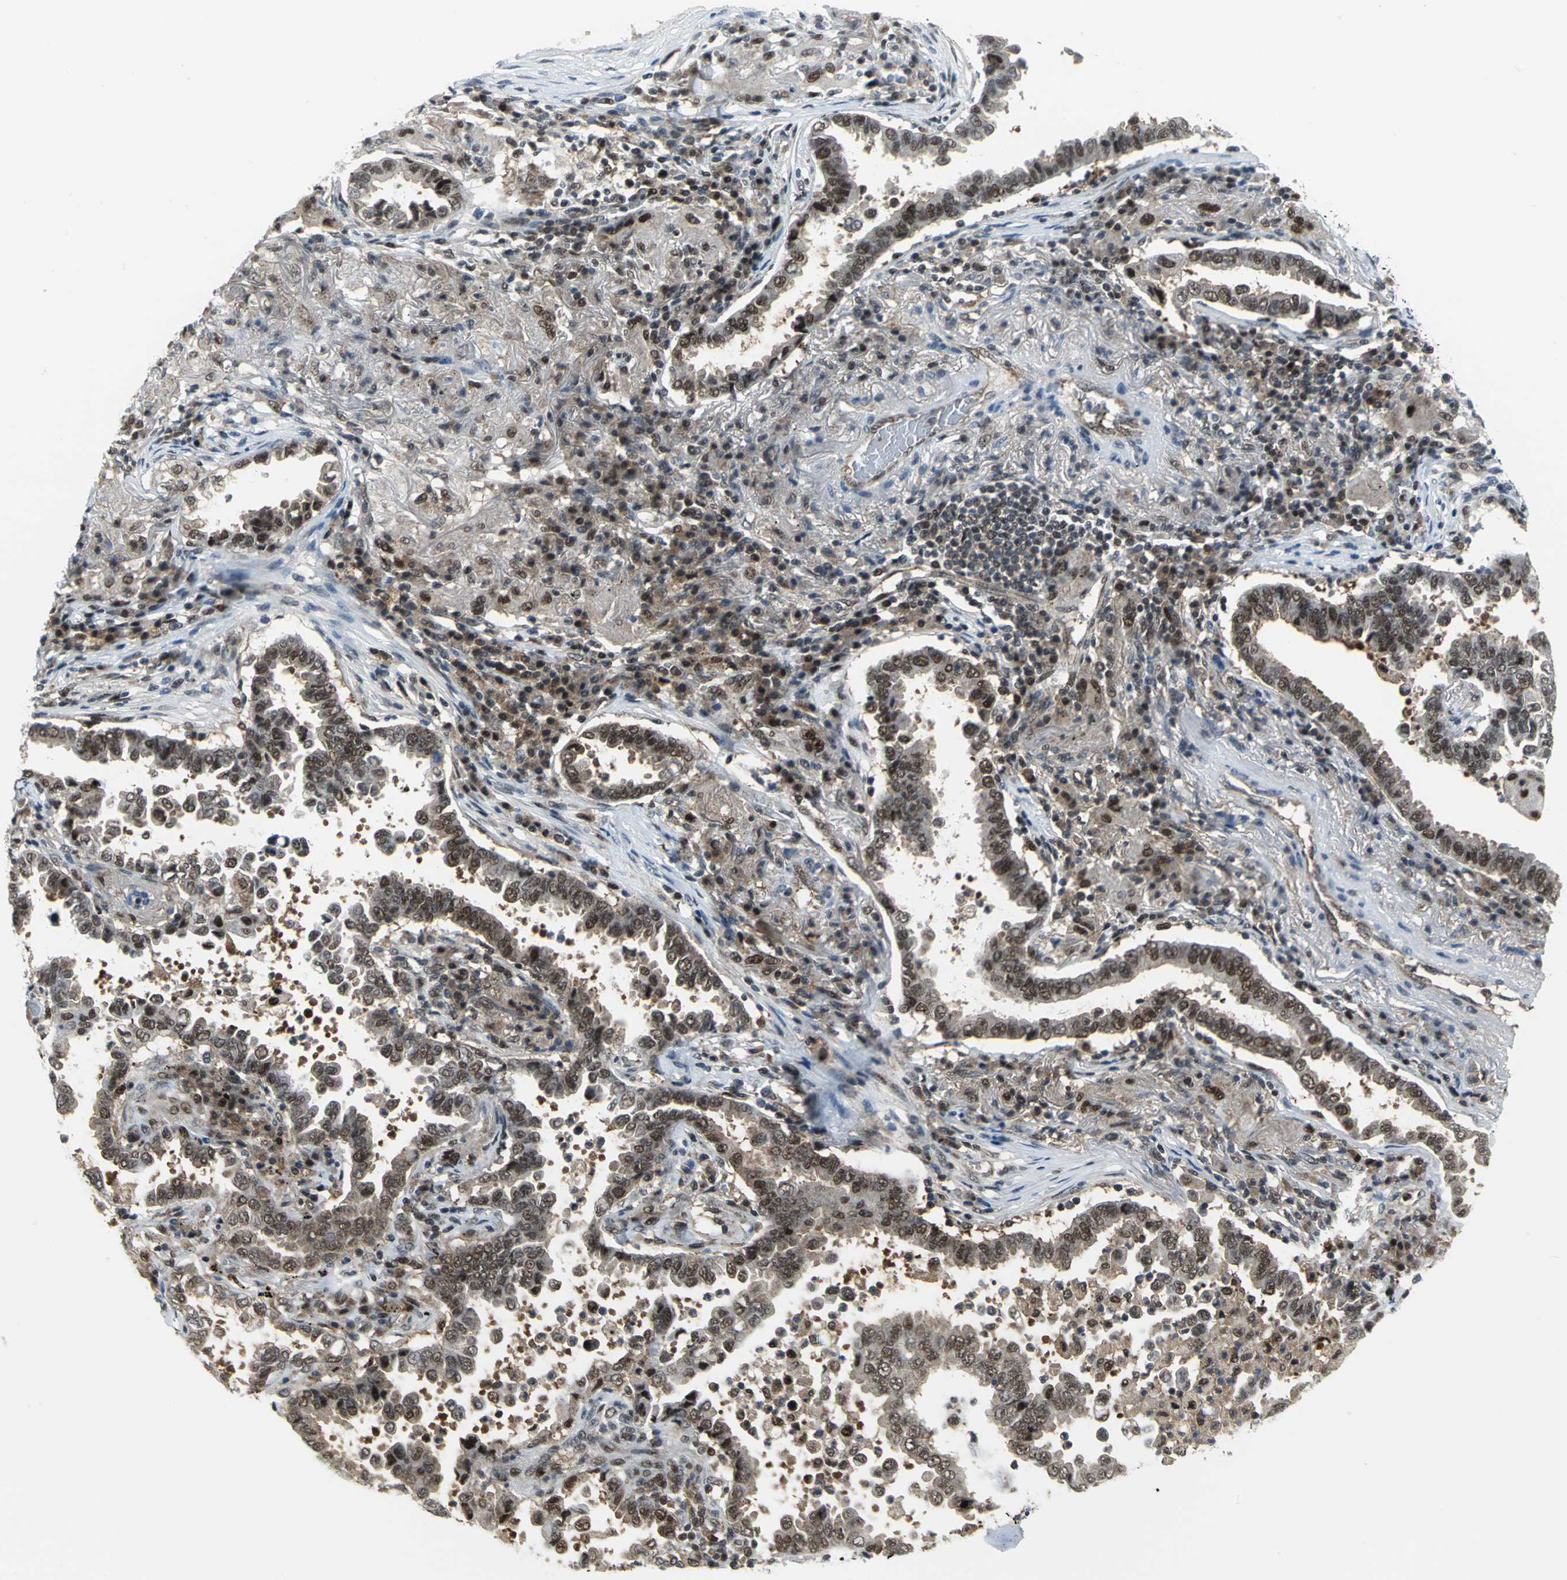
{"staining": {"intensity": "moderate", "quantity": ">75%", "location": "nuclear"}, "tissue": "lung cancer", "cell_type": "Tumor cells", "image_type": "cancer", "snomed": [{"axis": "morphology", "description": "Normal tissue, NOS"}, {"axis": "morphology", "description": "Inflammation, NOS"}, {"axis": "morphology", "description": "Adenocarcinoma, NOS"}, {"axis": "topography", "description": "Lung"}], "caption": "Moderate nuclear staining for a protein is identified in about >75% of tumor cells of lung adenocarcinoma using IHC.", "gene": "PSMA4", "patient": {"sex": "female", "age": 64}}